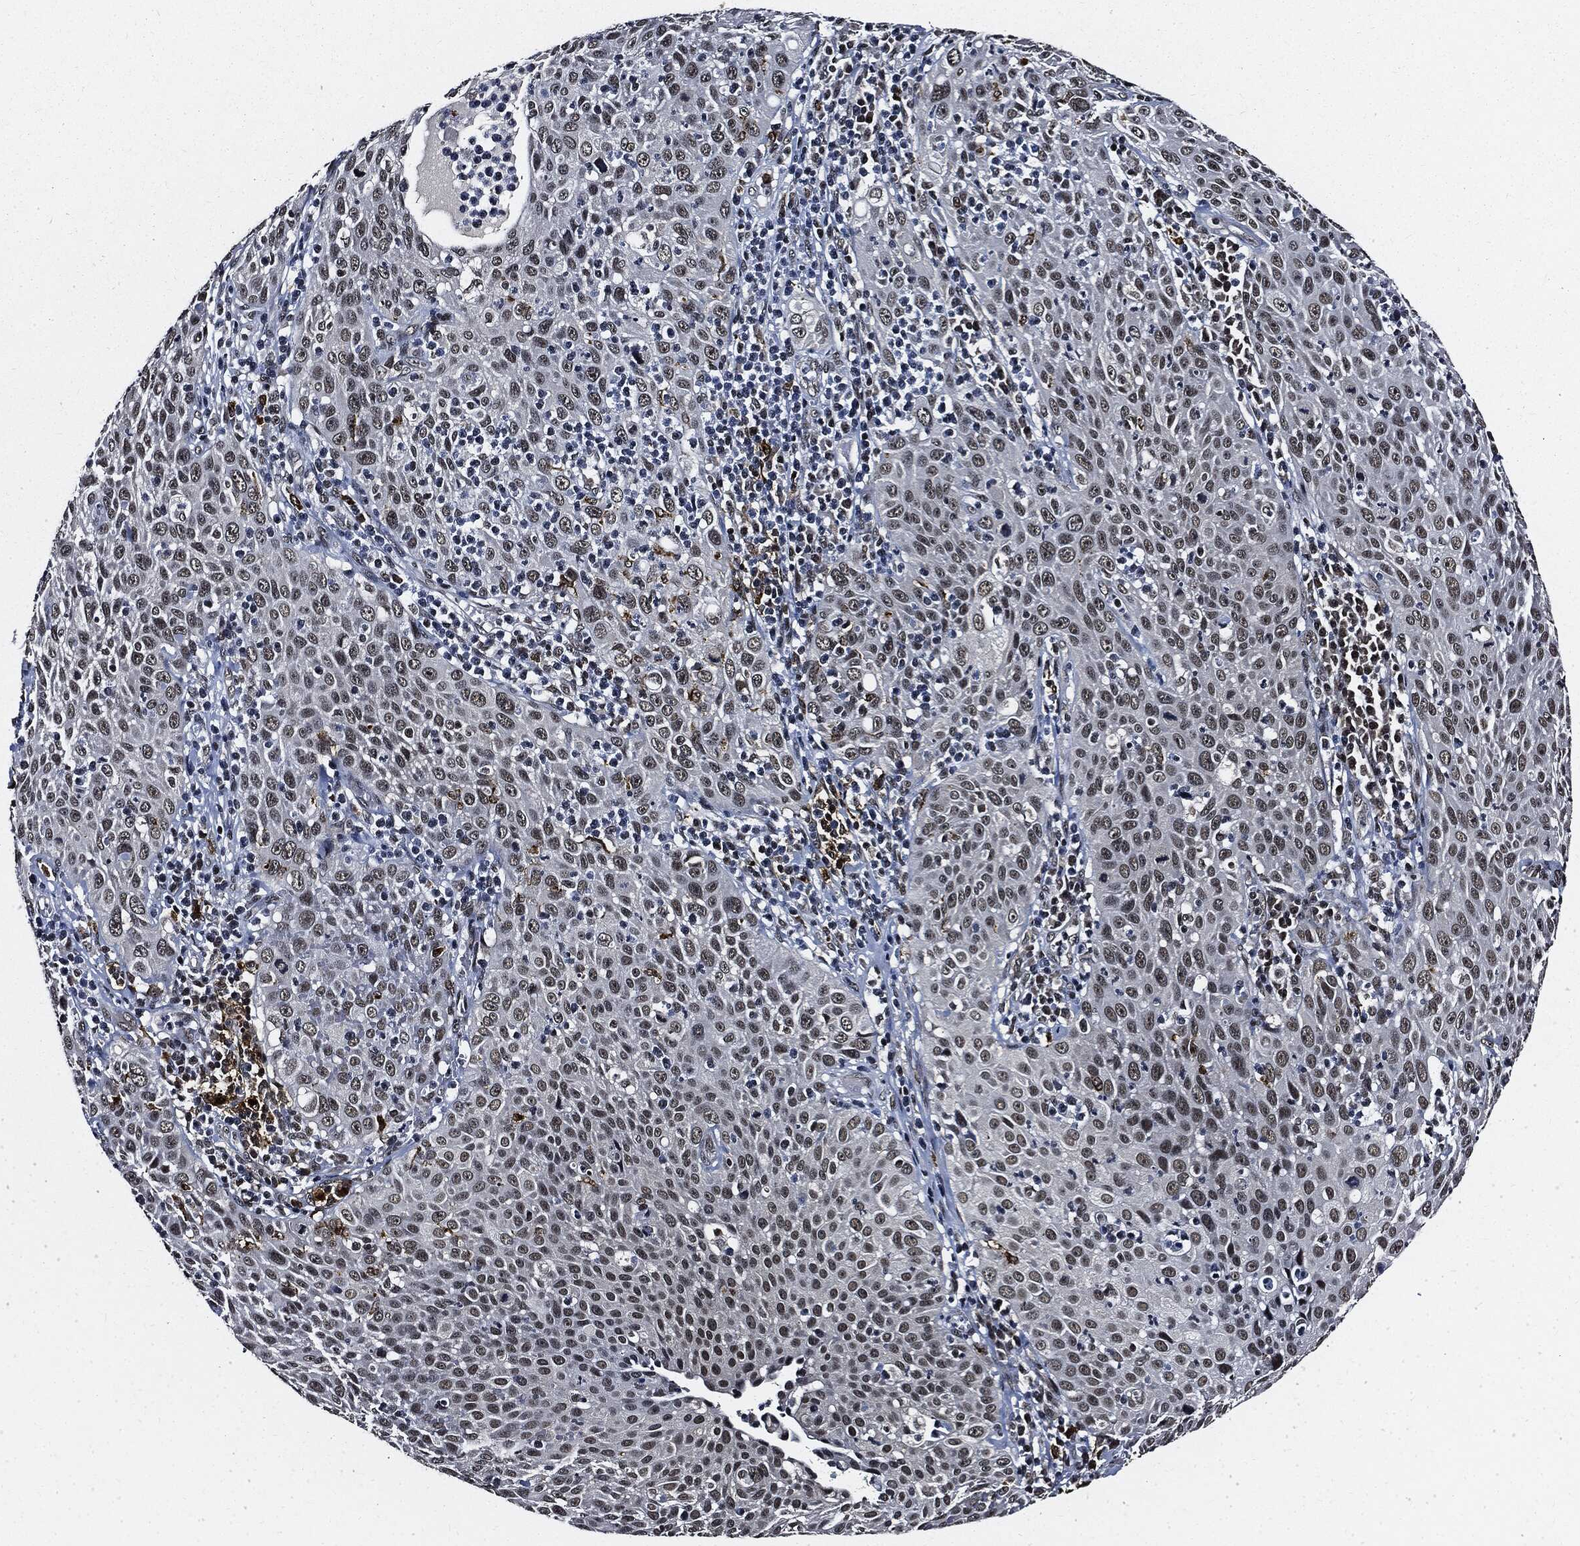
{"staining": {"intensity": "negative", "quantity": "none", "location": "none"}, "tissue": "cervical cancer", "cell_type": "Tumor cells", "image_type": "cancer", "snomed": [{"axis": "morphology", "description": "Squamous cell carcinoma, NOS"}, {"axis": "topography", "description": "Cervix"}], "caption": "Cervical squamous cell carcinoma was stained to show a protein in brown. There is no significant positivity in tumor cells. (DAB (3,3'-diaminobenzidine) immunohistochemistry visualized using brightfield microscopy, high magnification).", "gene": "SUGT1", "patient": {"sex": "female", "age": 26}}